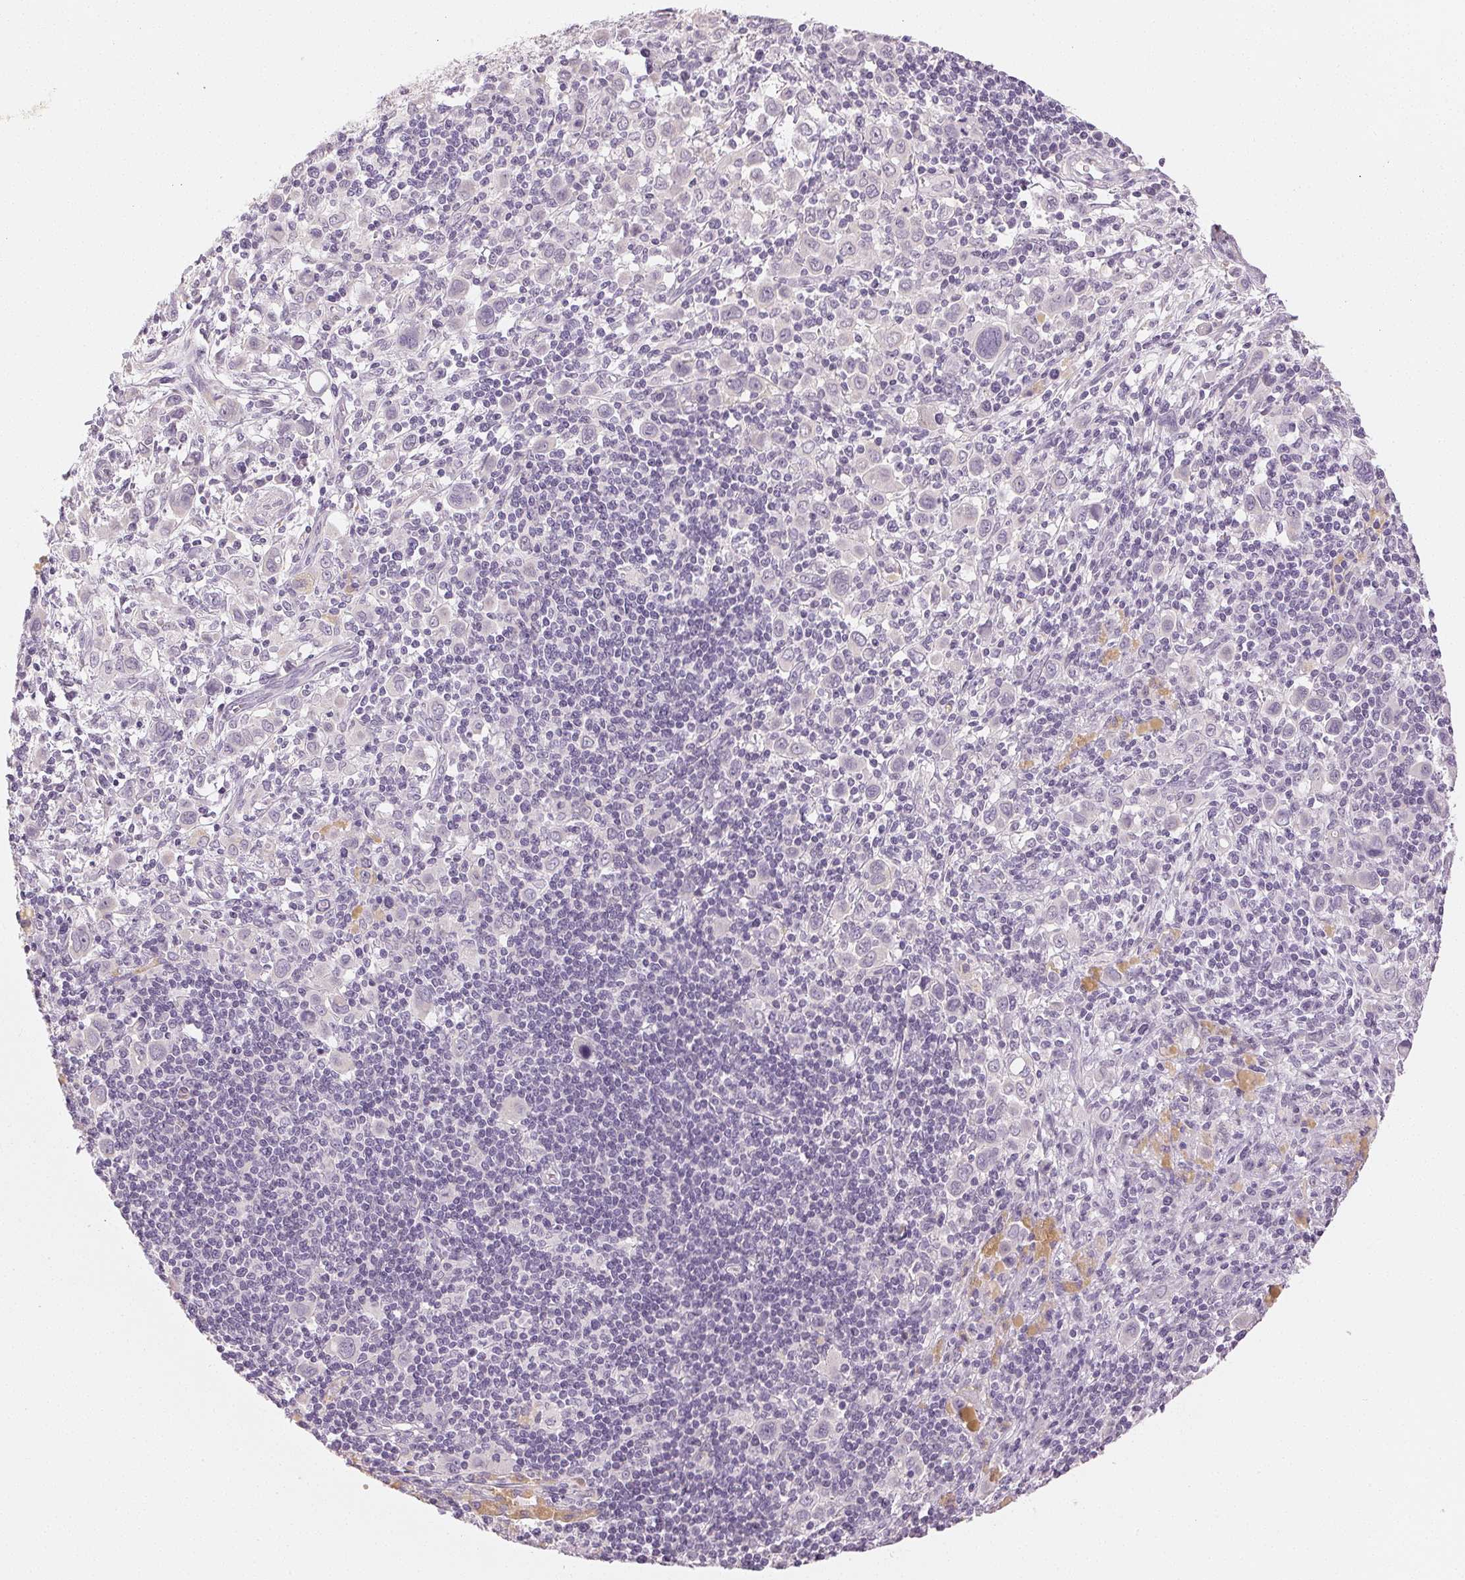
{"staining": {"intensity": "negative", "quantity": "none", "location": "none"}, "tissue": "stomach cancer", "cell_type": "Tumor cells", "image_type": "cancer", "snomed": [{"axis": "morphology", "description": "Adenocarcinoma, NOS"}, {"axis": "topography", "description": "Stomach, upper"}], "caption": "Immunohistochemistry photomicrograph of neoplastic tissue: human stomach cancer stained with DAB exhibits no significant protein staining in tumor cells. Brightfield microscopy of IHC stained with DAB (brown) and hematoxylin (blue), captured at high magnification.", "gene": "MAP1LC3A", "patient": {"sex": "male", "age": 75}}